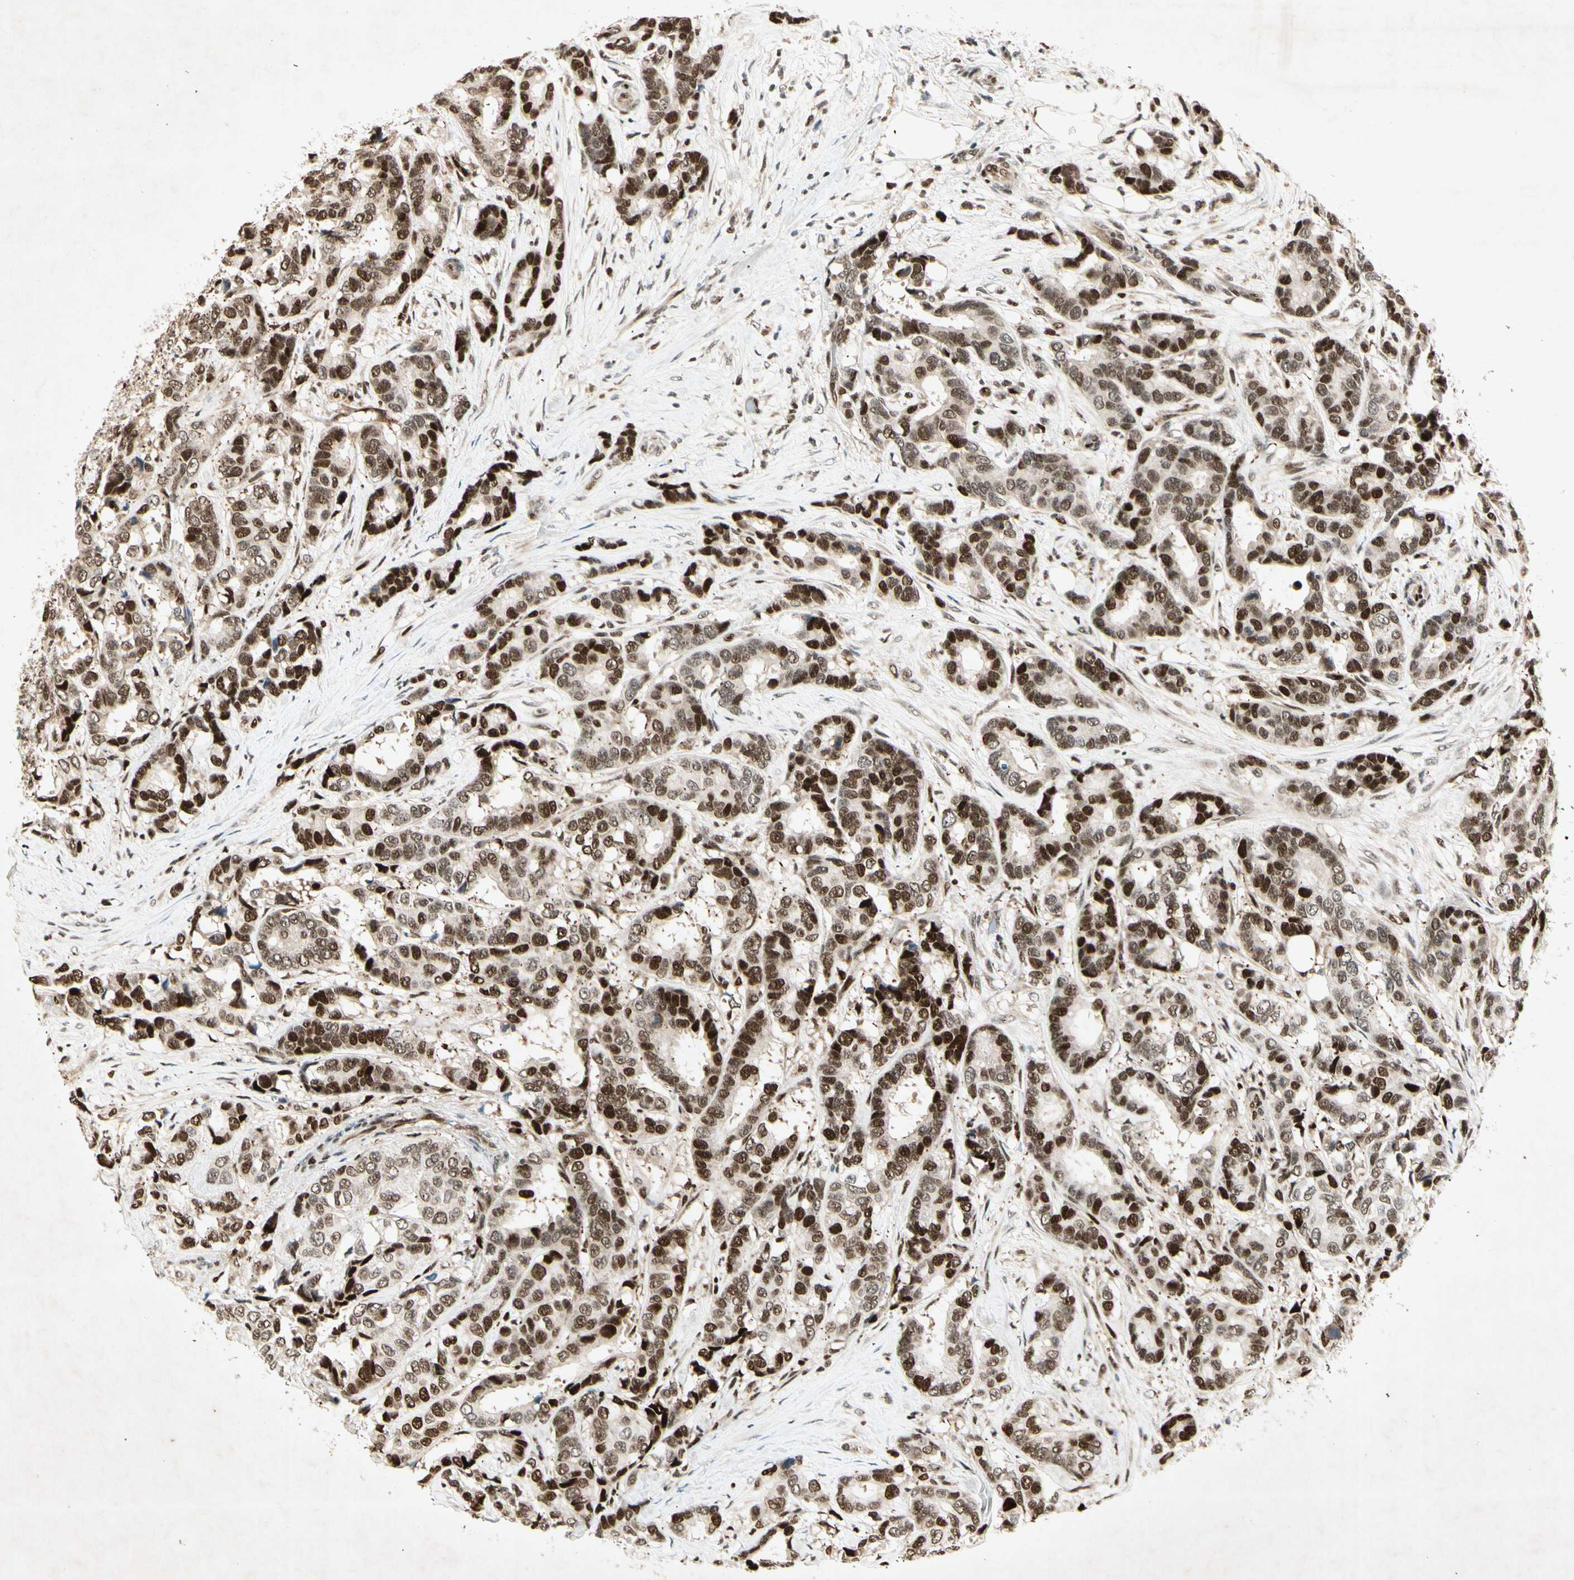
{"staining": {"intensity": "strong", "quantity": ">75%", "location": "nuclear"}, "tissue": "breast cancer", "cell_type": "Tumor cells", "image_type": "cancer", "snomed": [{"axis": "morphology", "description": "Duct carcinoma"}, {"axis": "topography", "description": "Breast"}], "caption": "Immunohistochemistry (IHC) (DAB) staining of human breast cancer shows strong nuclear protein expression in about >75% of tumor cells.", "gene": "RNF43", "patient": {"sex": "female", "age": 87}}